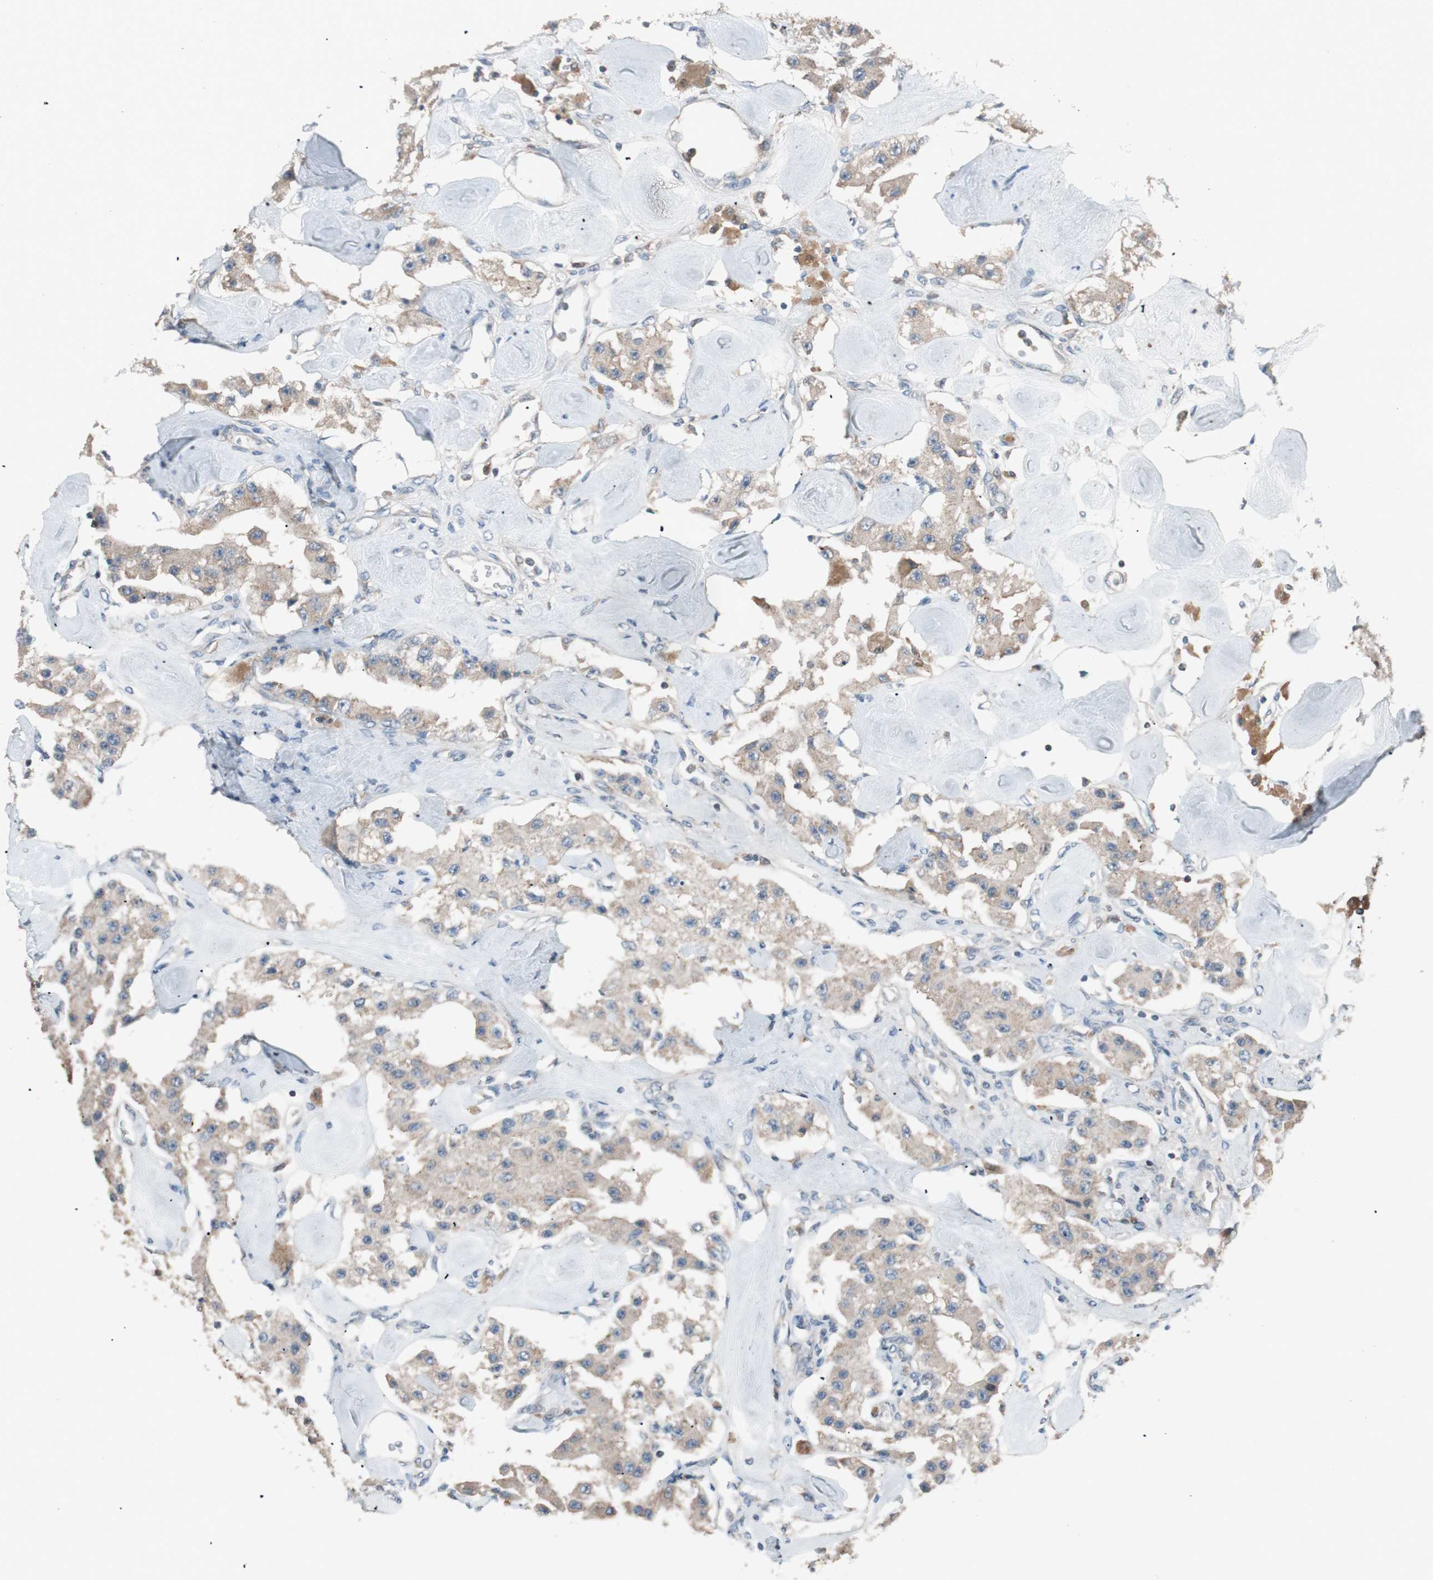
{"staining": {"intensity": "moderate", "quantity": ">75%", "location": "cytoplasmic/membranous"}, "tissue": "carcinoid", "cell_type": "Tumor cells", "image_type": "cancer", "snomed": [{"axis": "morphology", "description": "Carcinoid, malignant, NOS"}, {"axis": "topography", "description": "Pancreas"}], "caption": "There is medium levels of moderate cytoplasmic/membranous expression in tumor cells of carcinoid, as demonstrated by immunohistochemical staining (brown color).", "gene": "FAAH", "patient": {"sex": "male", "age": 41}}